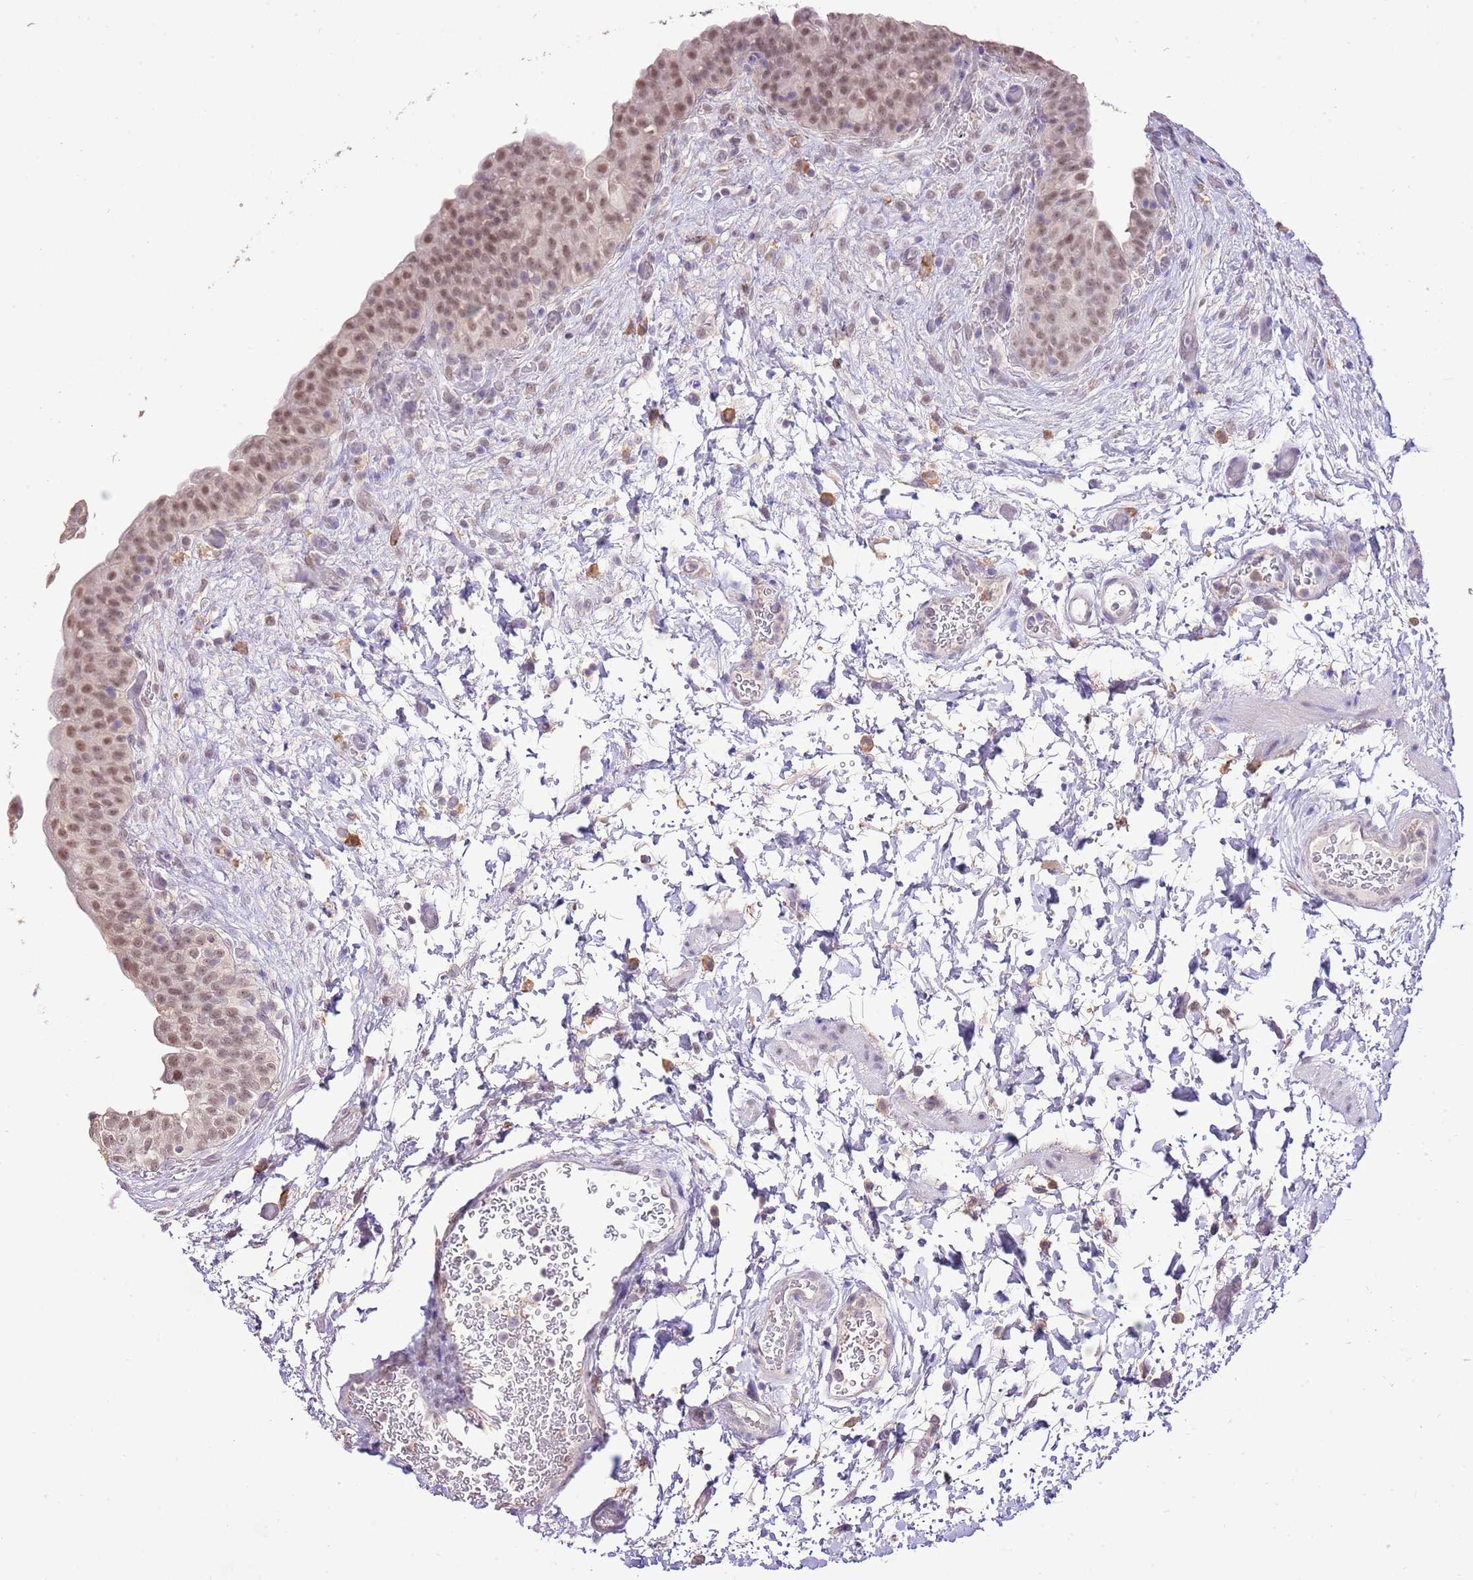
{"staining": {"intensity": "moderate", "quantity": ">75%", "location": "nuclear"}, "tissue": "urinary bladder", "cell_type": "Urothelial cells", "image_type": "normal", "snomed": [{"axis": "morphology", "description": "Normal tissue, NOS"}, {"axis": "topography", "description": "Urinary bladder"}], "caption": "IHC micrograph of benign urinary bladder stained for a protein (brown), which reveals medium levels of moderate nuclear positivity in about >75% of urothelial cells.", "gene": "IZUMO4", "patient": {"sex": "male", "age": 69}}